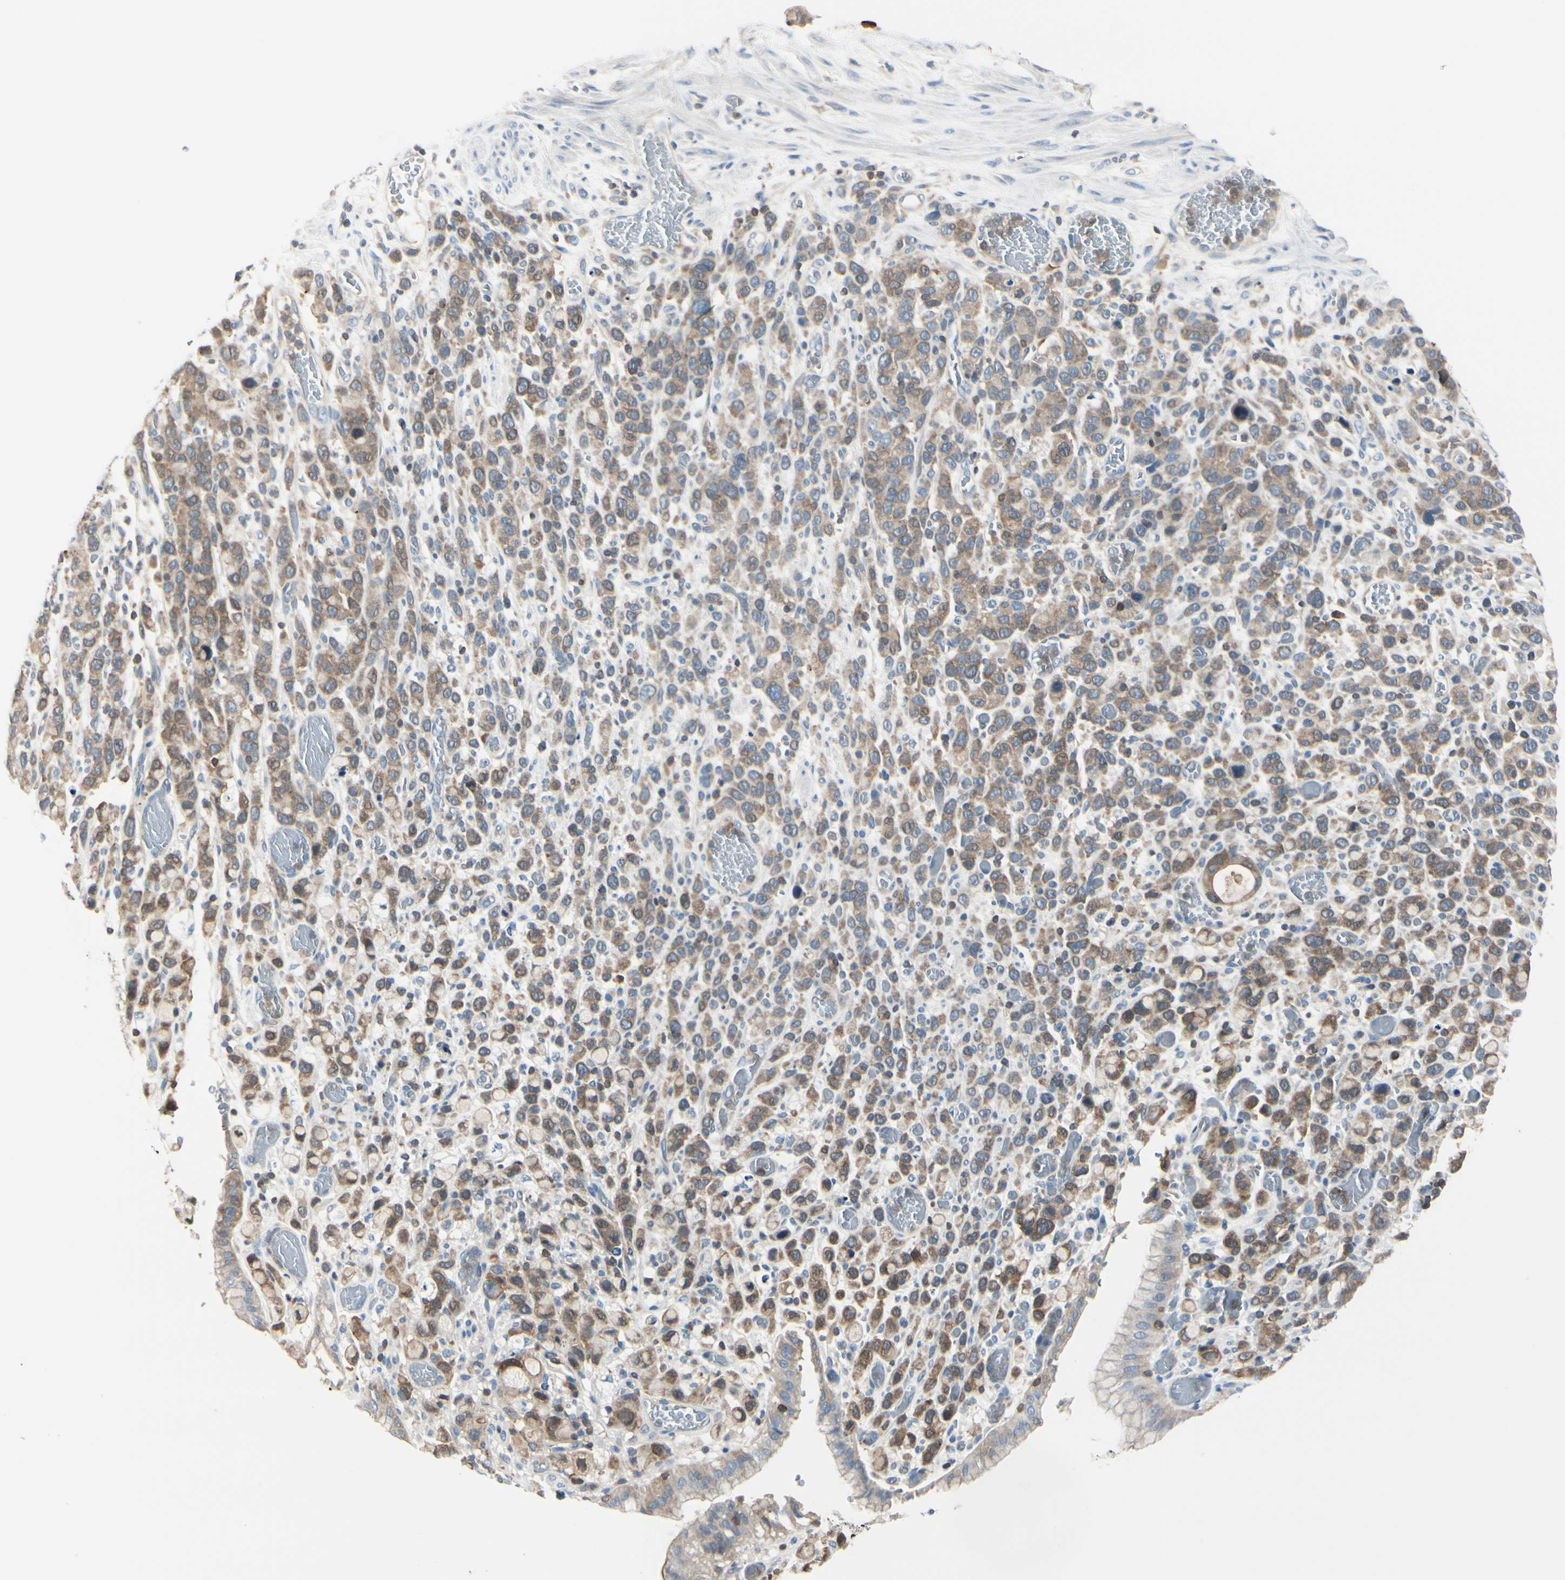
{"staining": {"intensity": "moderate", "quantity": ">75%", "location": "cytoplasmic/membranous"}, "tissue": "stomach cancer", "cell_type": "Tumor cells", "image_type": "cancer", "snomed": [{"axis": "morphology", "description": "Normal tissue, NOS"}, {"axis": "morphology", "description": "Adenocarcinoma, NOS"}, {"axis": "morphology", "description": "Adenocarcinoma, High grade"}, {"axis": "topography", "description": "Stomach, upper"}, {"axis": "topography", "description": "Stomach"}], "caption": "The histopathology image demonstrates staining of stomach cancer (adenocarcinoma), revealing moderate cytoplasmic/membranous protein staining (brown color) within tumor cells. The protein is shown in brown color, while the nuclei are stained blue.", "gene": "SLC9A3R1", "patient": {"sex": "female", "age": 65}}